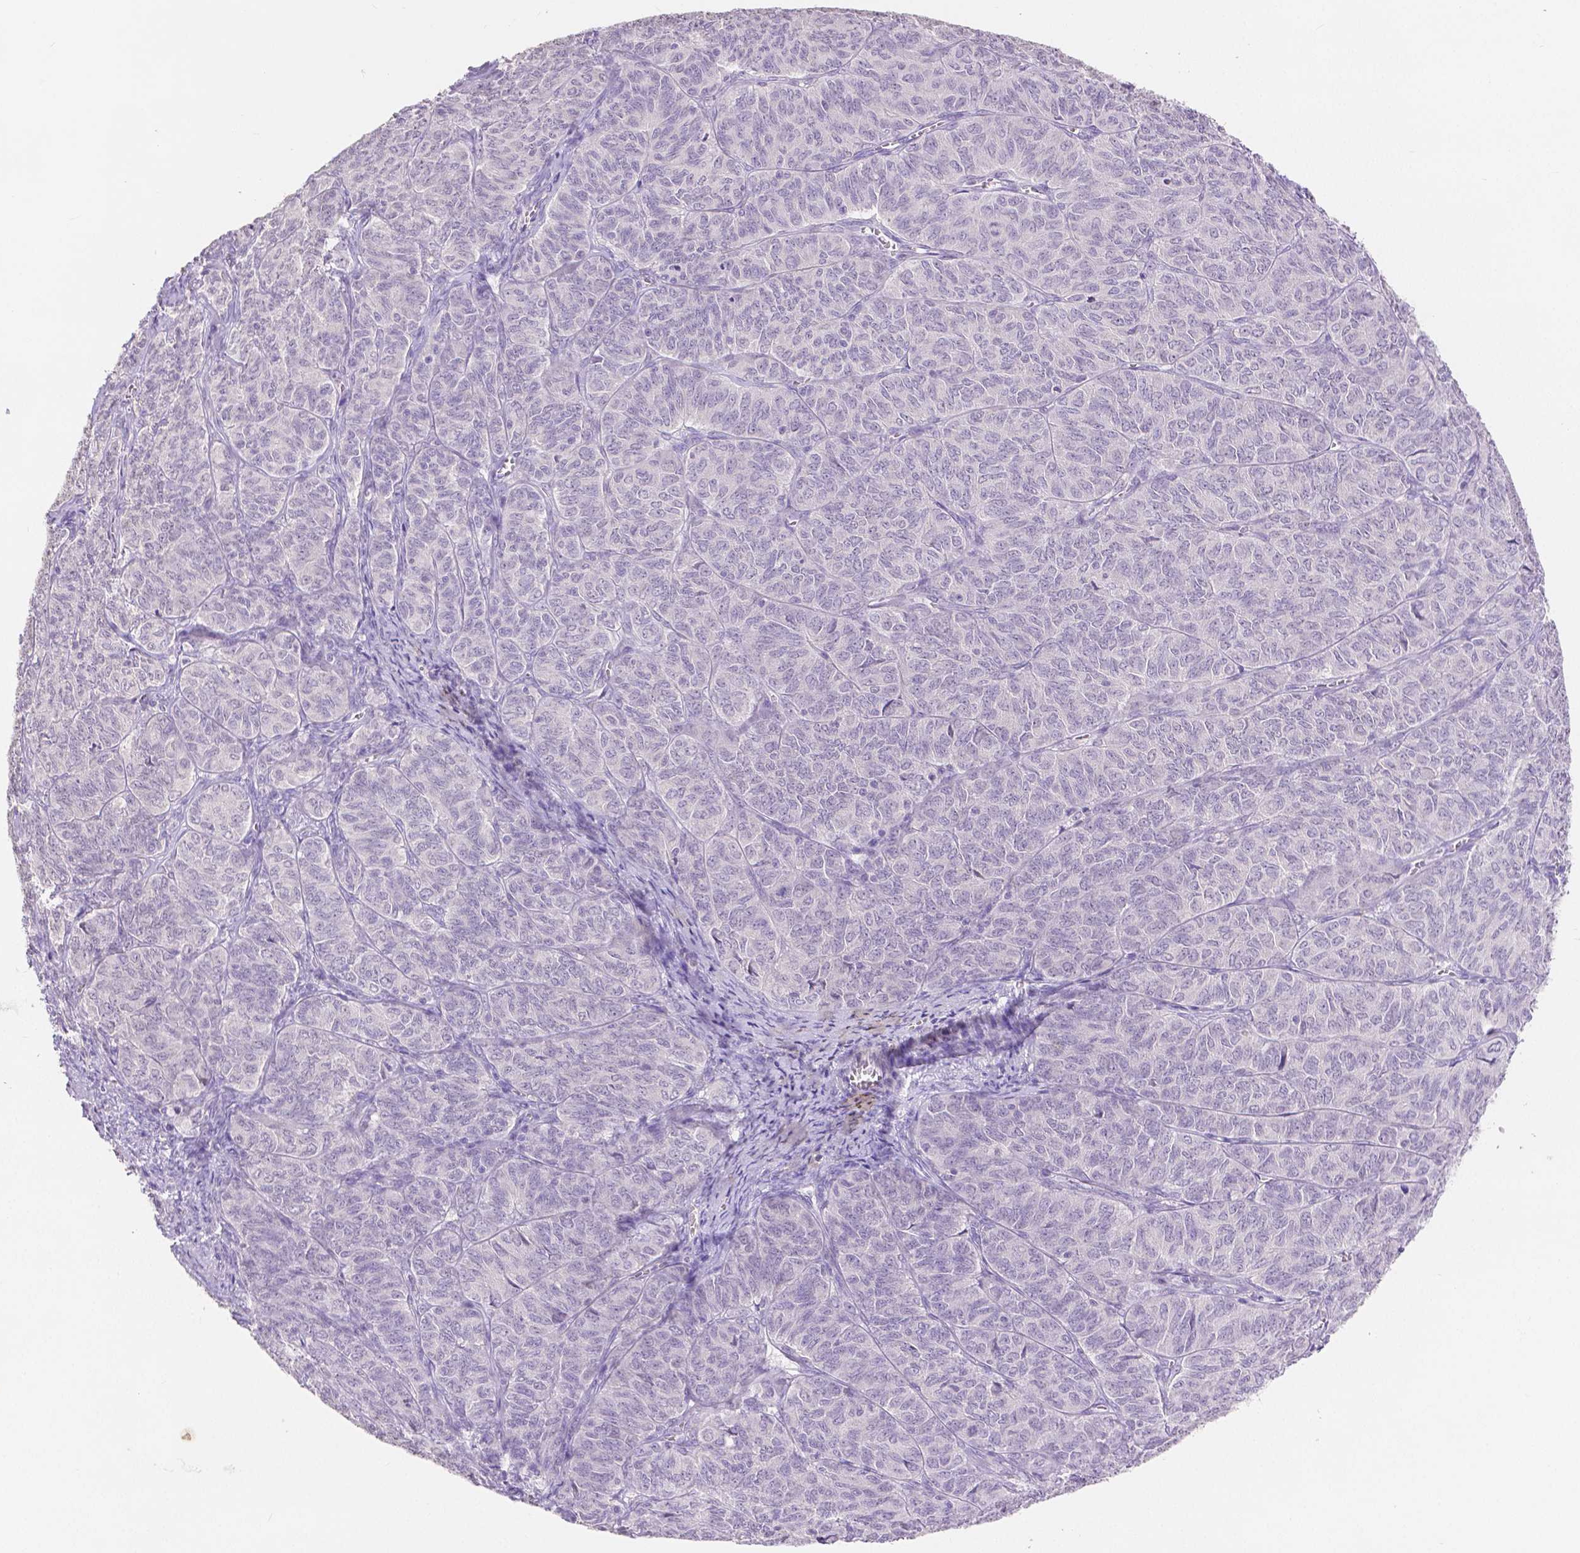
{"staining": {"intensity": "moderate", "quantity": "<25%", "location": "nuclear"}, "tissue": "ovarian cancer", "cell_type": "Tumor cells", "image_type": "cancer", "snomed": [{"axis": "morphology", "description": "Carcinoma, endometroid"}, {"axis": "topography", "description": "Ovary"}], "caption": "Tumor cells reveal low levels of moderate nuclear positivity in about <25% of cells in human ovarian cancer.", "gene": "HNF1B", "patient": {"sex": "female", "age": 80}}